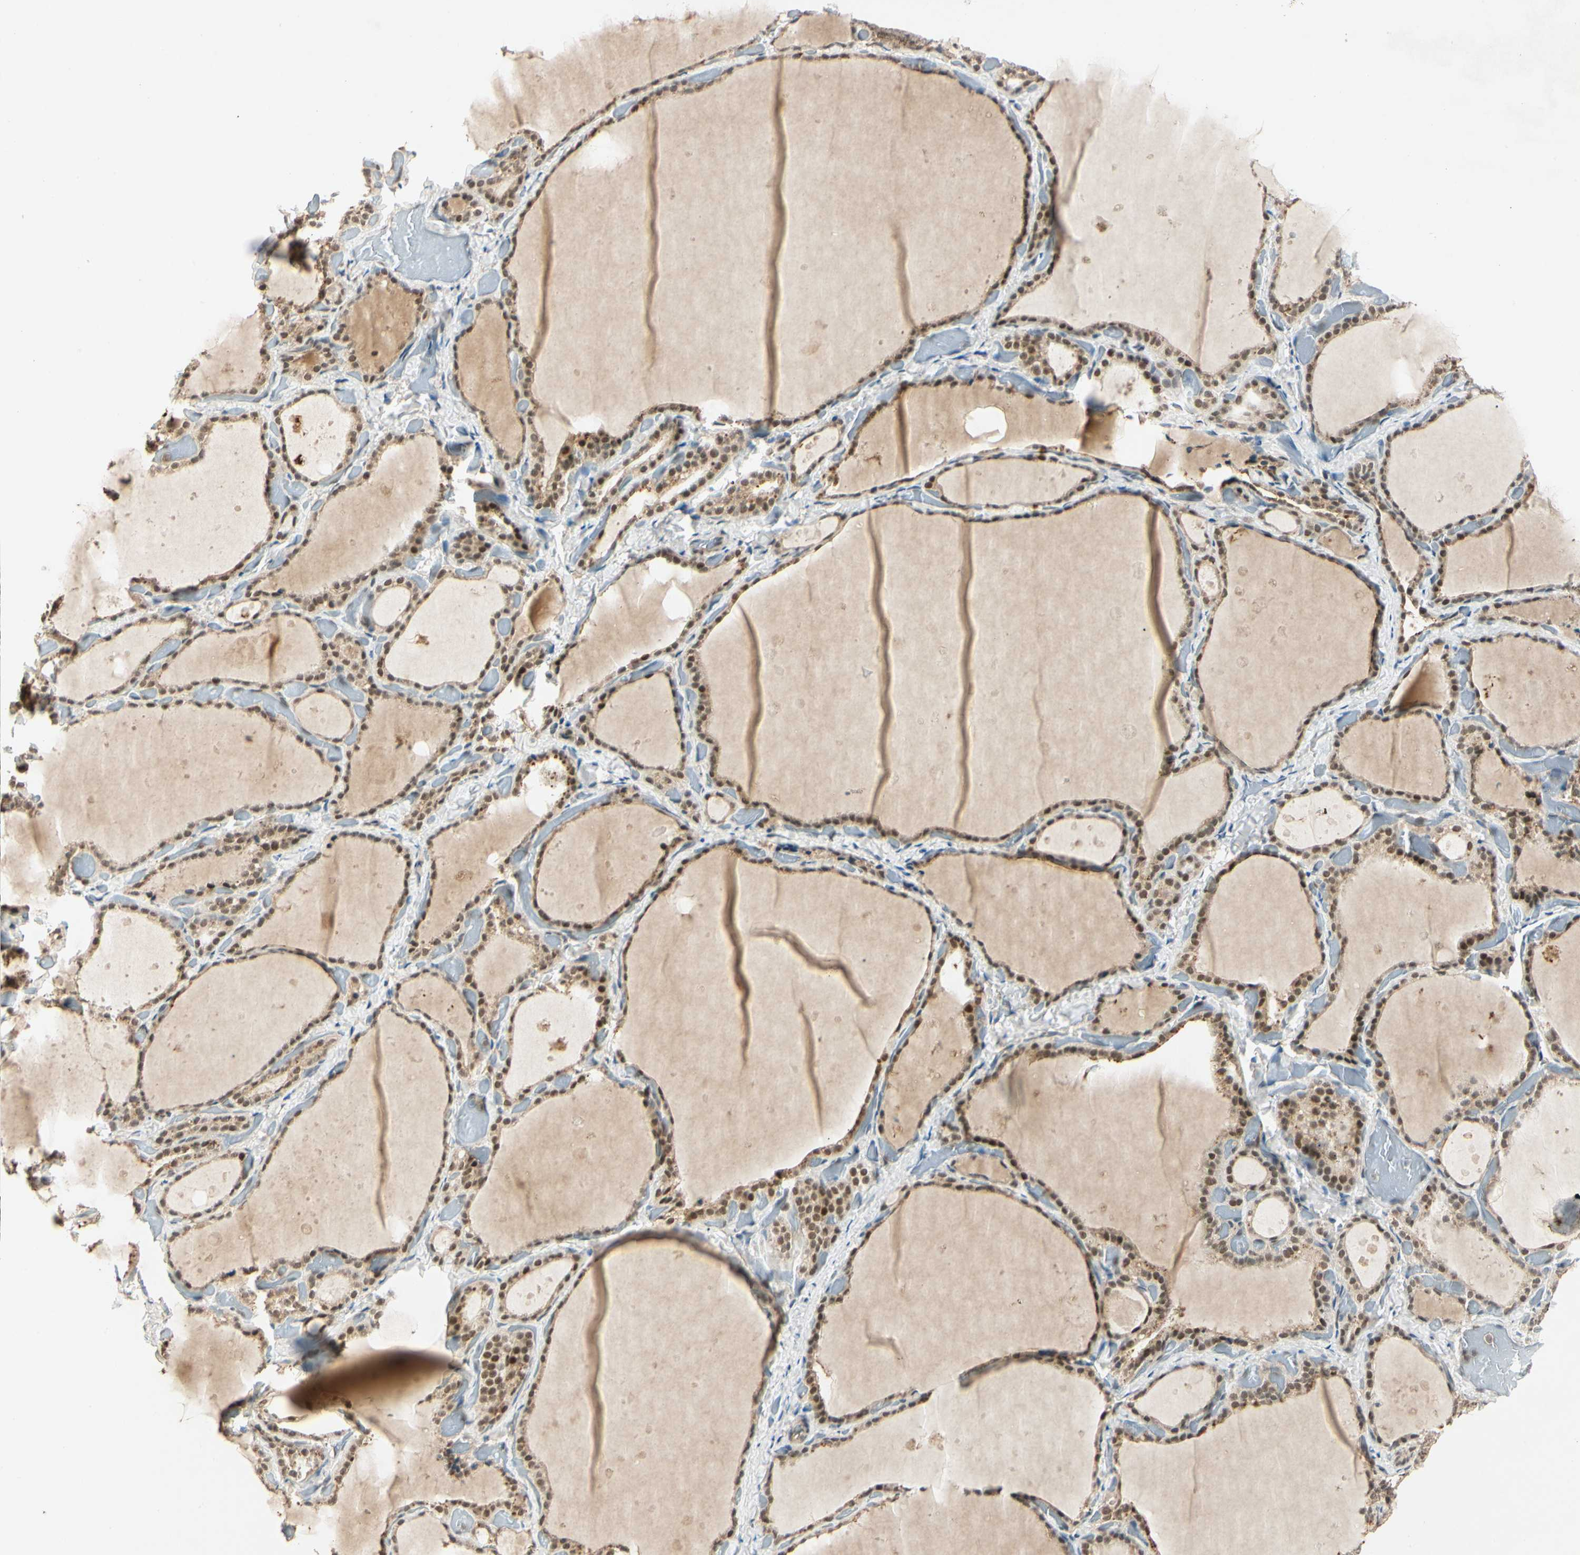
{"staining": {"intensity": "moderate", "quantity": ">75%", "location": "cytoplasmic/membranous,nuclear"}, "tissue": "thyroid gland", "cell_type": "Glandular cells", "image_type": "normal", "snomed": [{"axis": "morphology", "description": "Normal tissue, NOS"}, {"axis": "topography", "description": "Thyroid gland"}], "caption": "A high-resolution photomicrograph shows IHC staining of unremarkable thyroid gland, which exhibits moderate cytoplasmic/membranous,nuclear positivity in about >75% of glandular cells.", "gene": "ZSCAN12", "patient": {"sex": "female", "age": 44}}